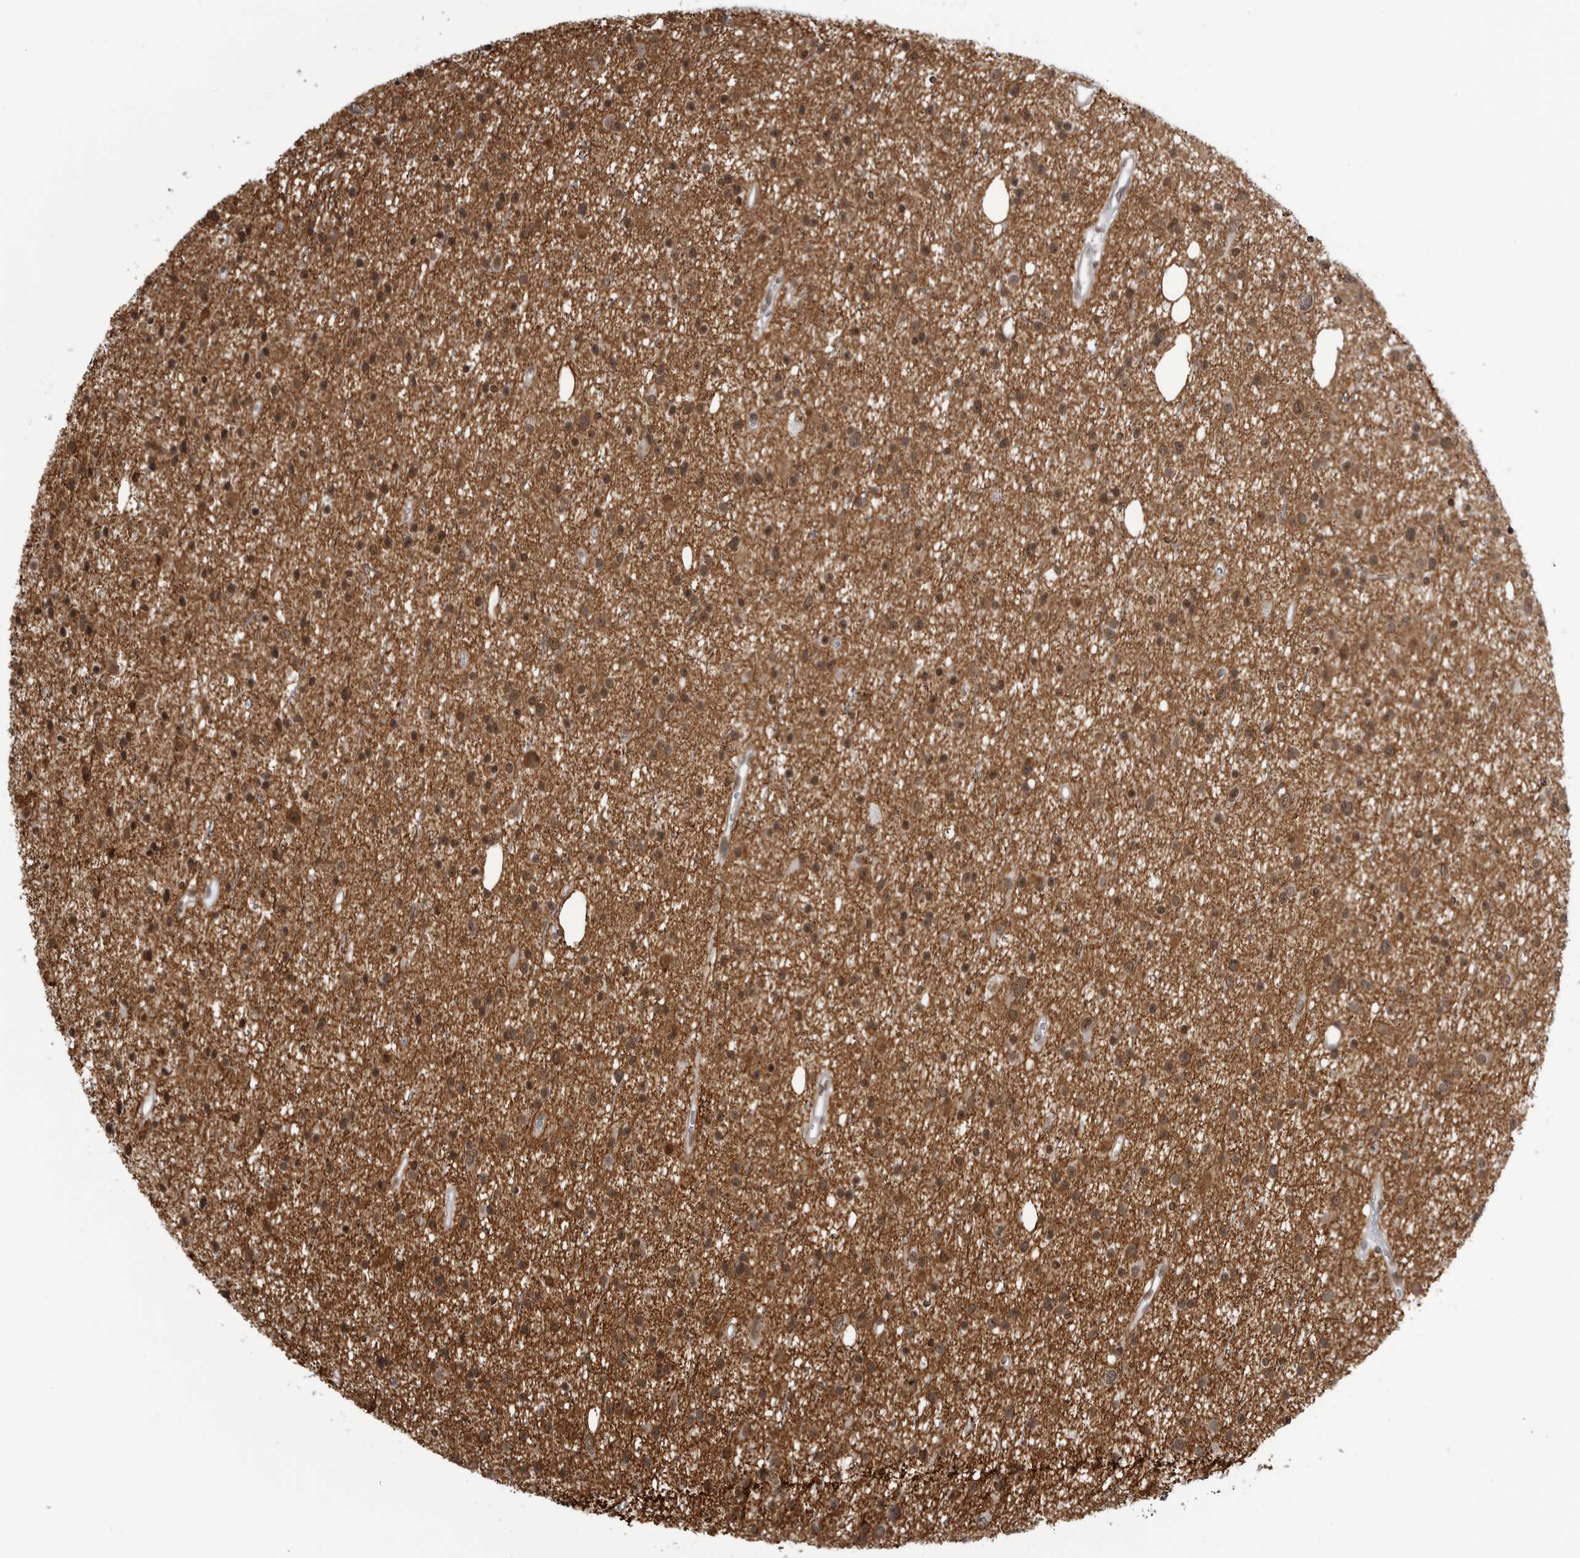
{"staining": {"intensity": "moderate", "quantity": ">75%", "location": "cytoplasmic/membranous,nuclear"}, "tissue": "glioma", "cell_type": "Tumor cells", "image_type": "cancer", "snomed": [{"axis": "morphology", "description": "Glioma, malignant, Low grade"}, {"axis": "topography", "description": "Cerebral cortex"}], "caption": "A high-resolution micrograph shows IHC staining of malignant low-grade glioma, which reveals moderate cytoplasmic/membranous and nuclear staining in approximately >75% of tumor cells. The staining was performed using DAB (3,3'-diaminobenzidine), with brown indicating positive protein expression. Nuclei are stained blue with hematoxylin.", "gene": "RNF26", "patient": {"sex": "female", "age": 39}}